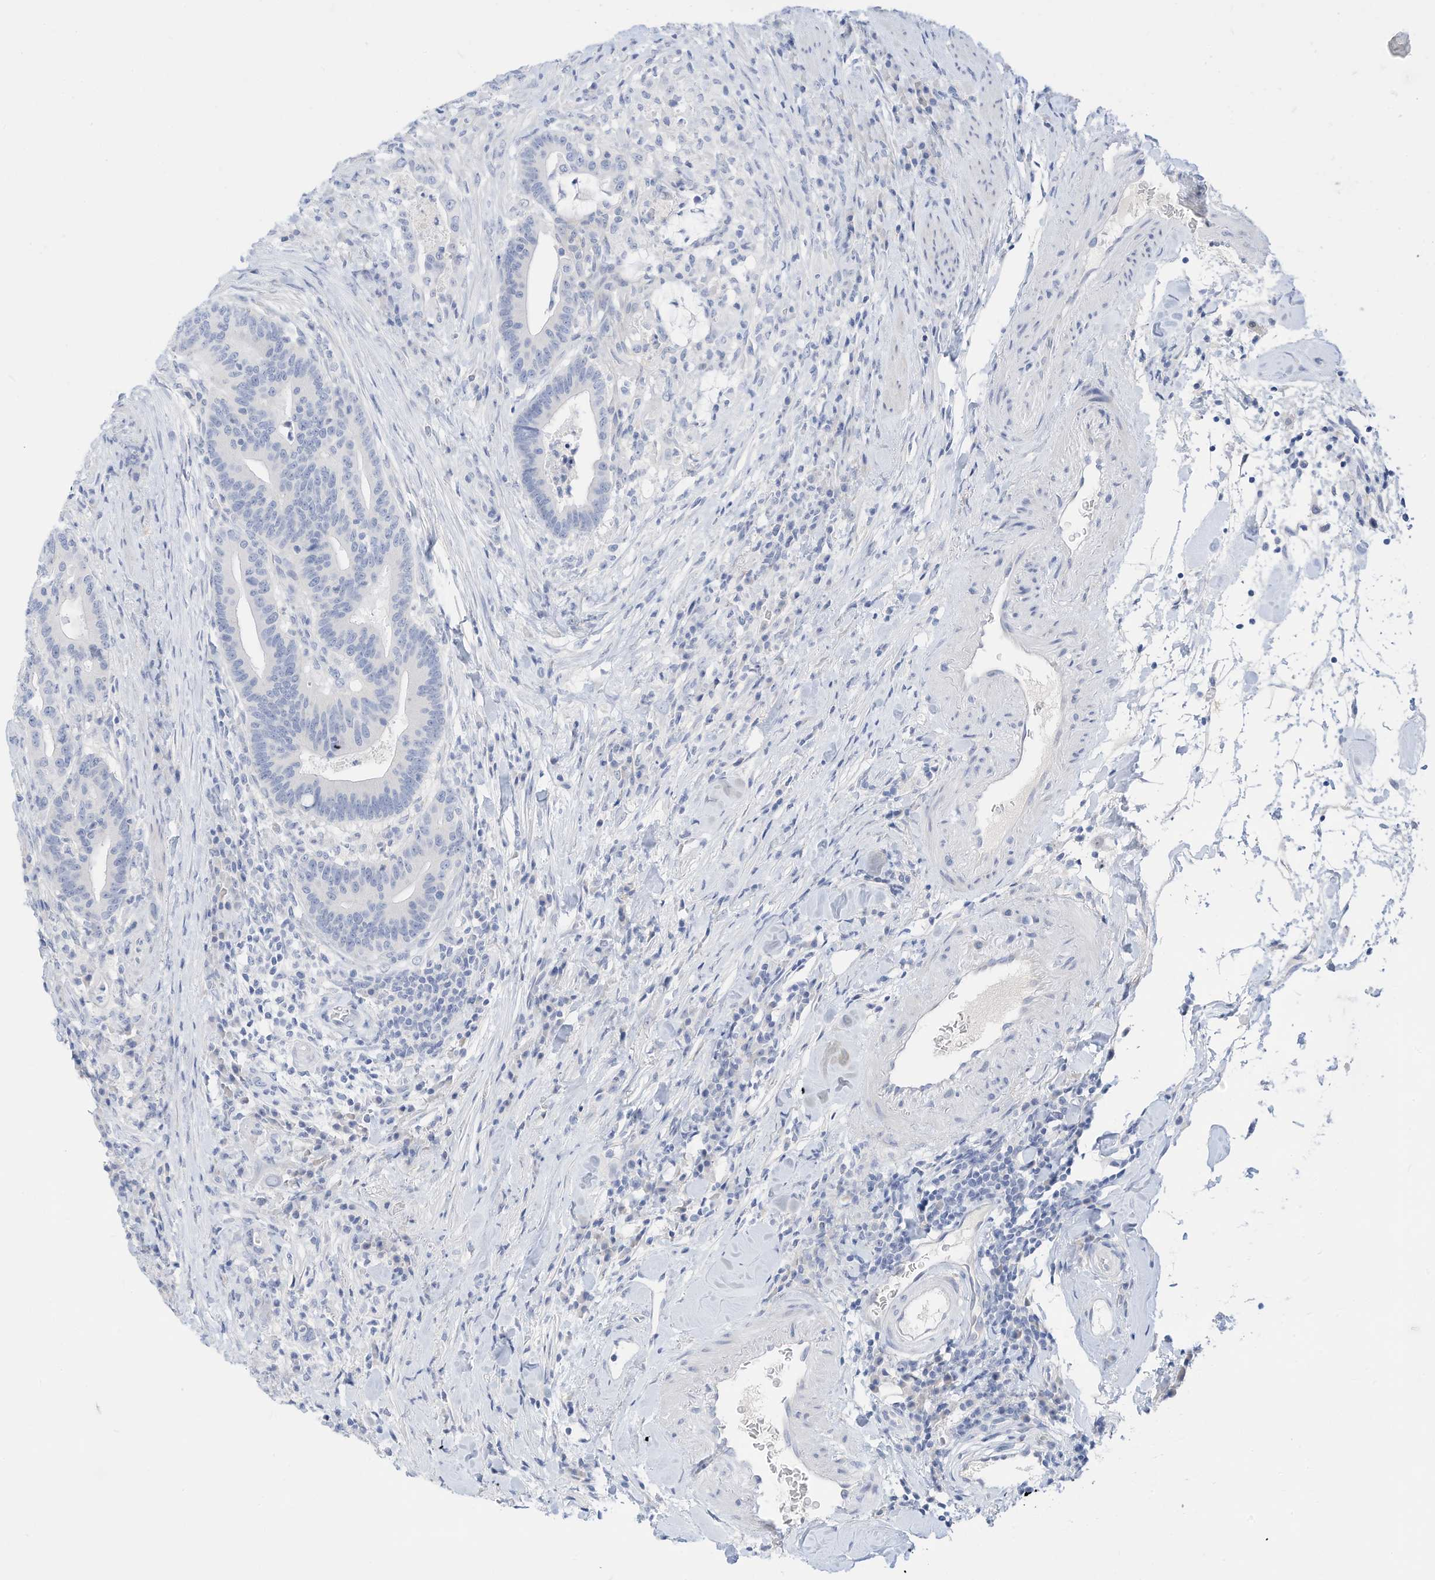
{"staining": {"intensity": "negative", "quantity": "none", "location": "none"}, "tissue": "colorectal cancer", "cell_type": "Tumor cells", "image_type": "cancer", "snomed": [{"axis": "morphology", "description": "Adenocarcinoma, NOS"}, {"axis": "topography", "description": "Colon"}], "caption": "Colorectal cancer (adenocarcinoma) was stained to show a protein in brown. There is no significant staining in tumor cells.", "gene": "SPOCD1", "patient": {"sex": "female", "age": 66}}